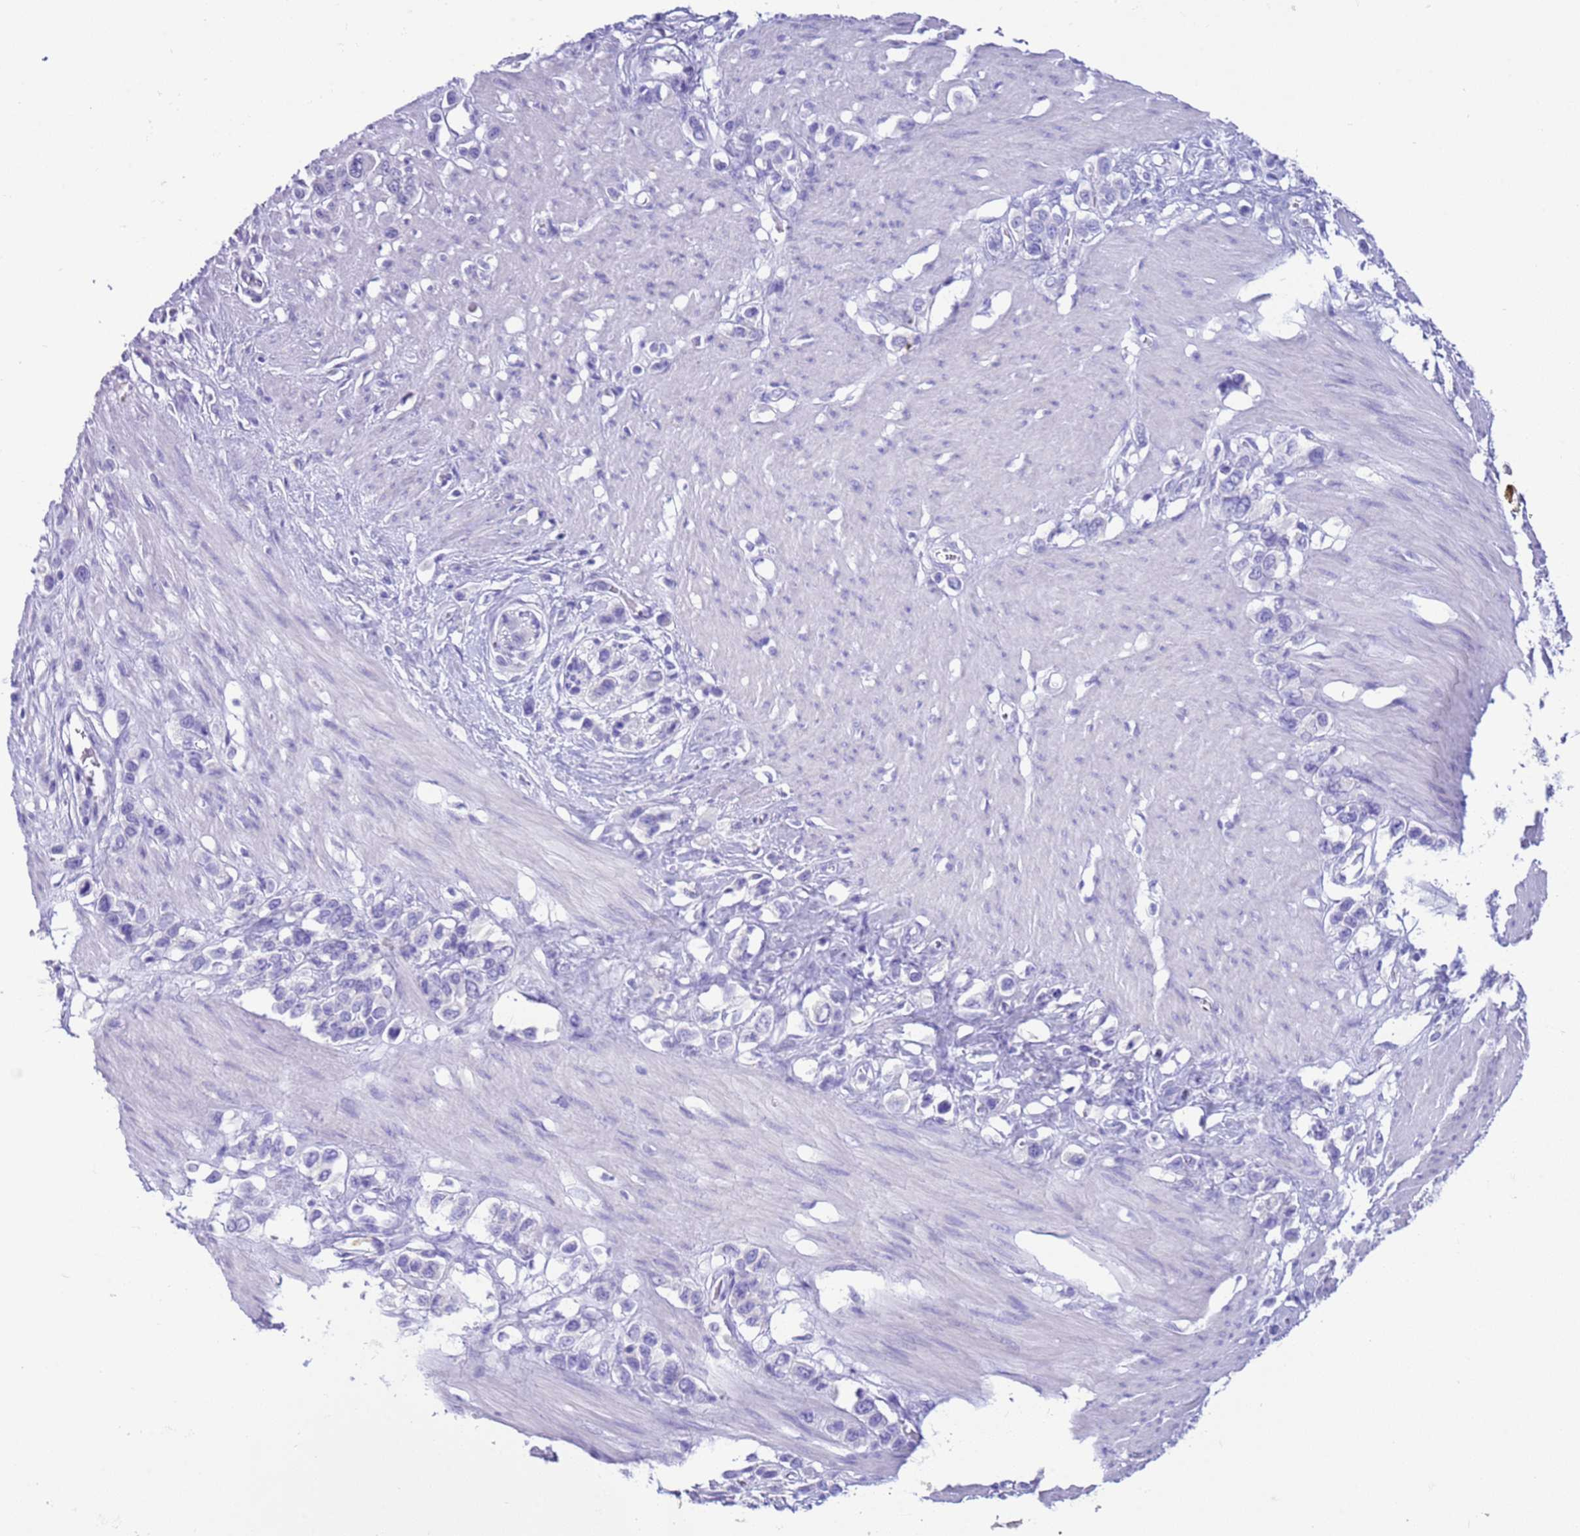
{"staining": {"intensity": "negative", "quantity": "none", "location": "none"}, "tissue": "stomach cancer", "cell_type": "Tumor cells", "image_type": "cancer", "snomed": [{"axis": "morphology", "description": "Adenocarcinoma, NOS"}, {"axis": "morphology", "description": "Adenocarcinoma, High grade"}, {"axis": "topography", "description": "Stomach, upper"}, {"axis": "topography", "description": "Stomach, lower"}], "caption": "High power microscopy histopathology image of an immunohistochemistry photomicrograph of stomach cancer, revealing no significant positivity in tumor cells.", "gene": "CPB1", "patient": {"sex": "female", "age": 65}}